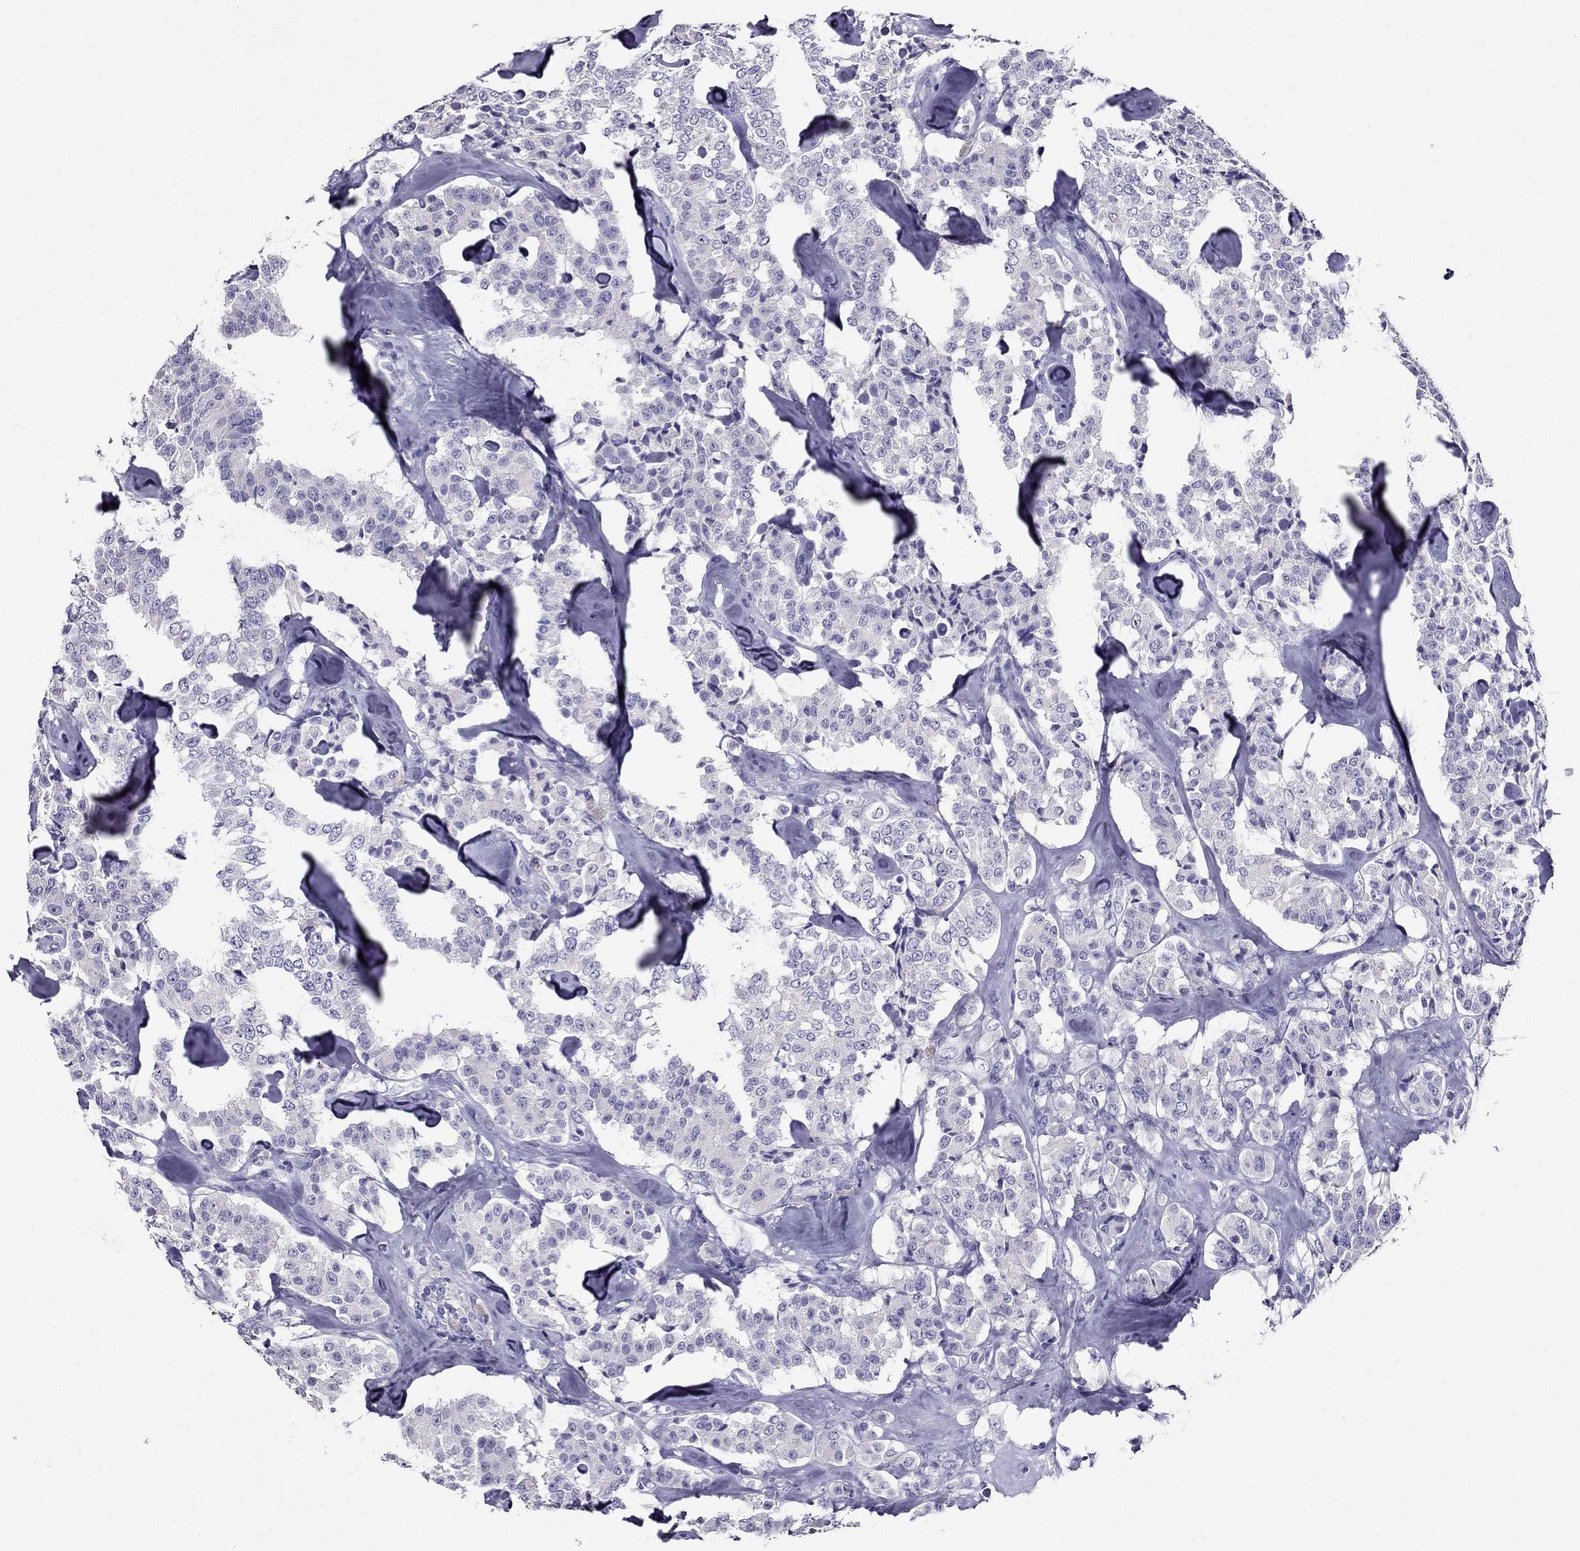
{"staining": {"intensity": "negative", "quantity": "none", "location": "none"}, "tissue": "carcinoid", "cell_type": "Tumor cells", "image_type": "cancer", "snomed": [{"axis": "morphology", "description": "Carcinoid, malignant, NOS"}, {"axis": "topography", "description": "Pancreas"}], "caption": "Carcinoid stained for a protein using immunohistochemistry (IHC) exhibits no positivity tumor cells.", "gene": "ZNF541", "patient": {"sex": "male", "age": 41}}